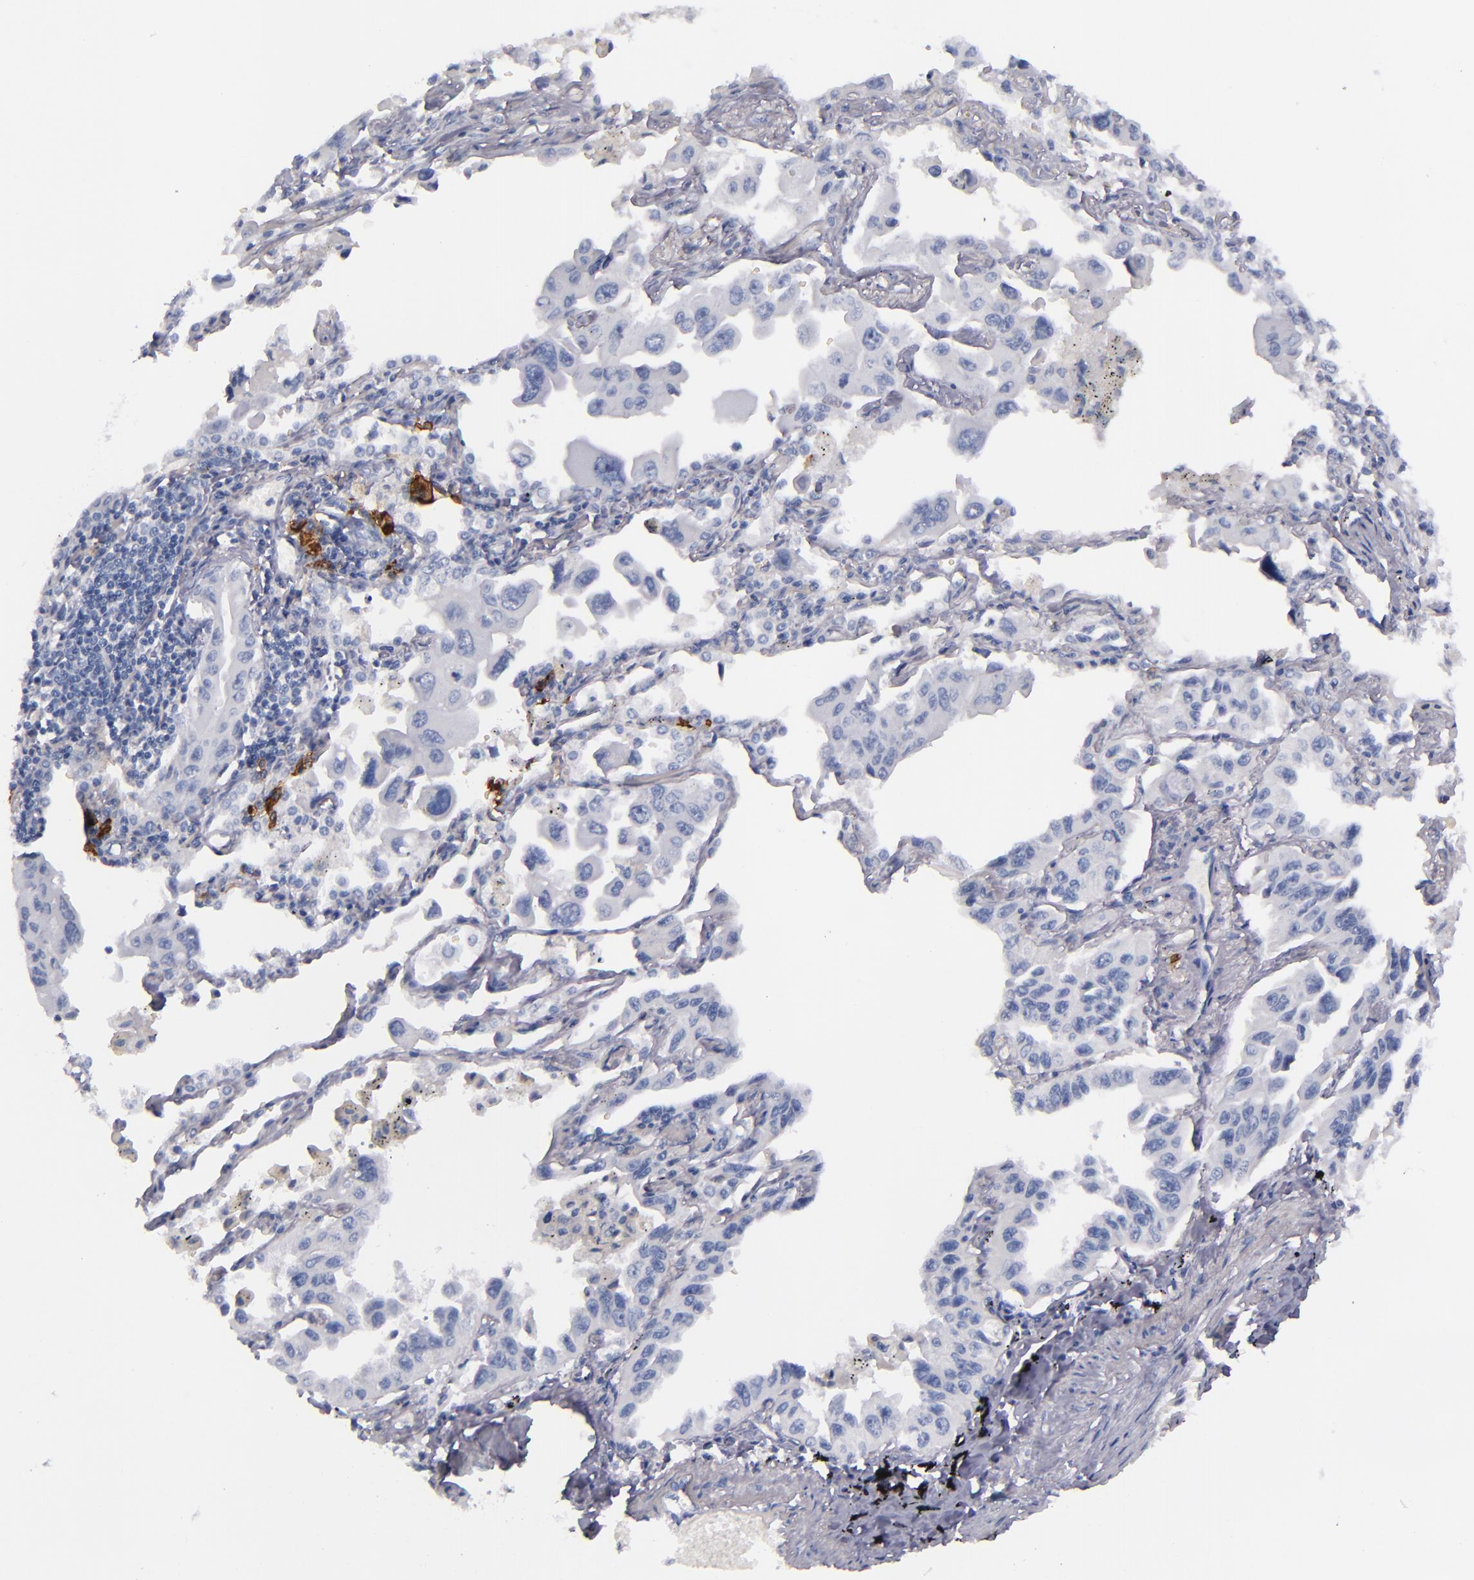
{"staining": {"intensity": "negative", "quantity": "none", "location": "none"}, "tissue": "lung cancer", "cell_type": "Tumor cells", "image_type": "cancer", "snomed": [{"axis": "morphology", "description": "Adenocarcinoma, NOS"}, {"axis": "topography", "description": "Lung"}], "caption": "This is a photomicrograph of immunohistochemistry (IHC) staining of lung adenocarcinoma, which shows no positivity in tumor cells. (Stains: DAB immunohistochemistry with hematoxylin counter stain, Microscopy: brightfield microscopy at high magnification).", "gene": "CD38", "patient": {"sex": "male", "age": 64}}